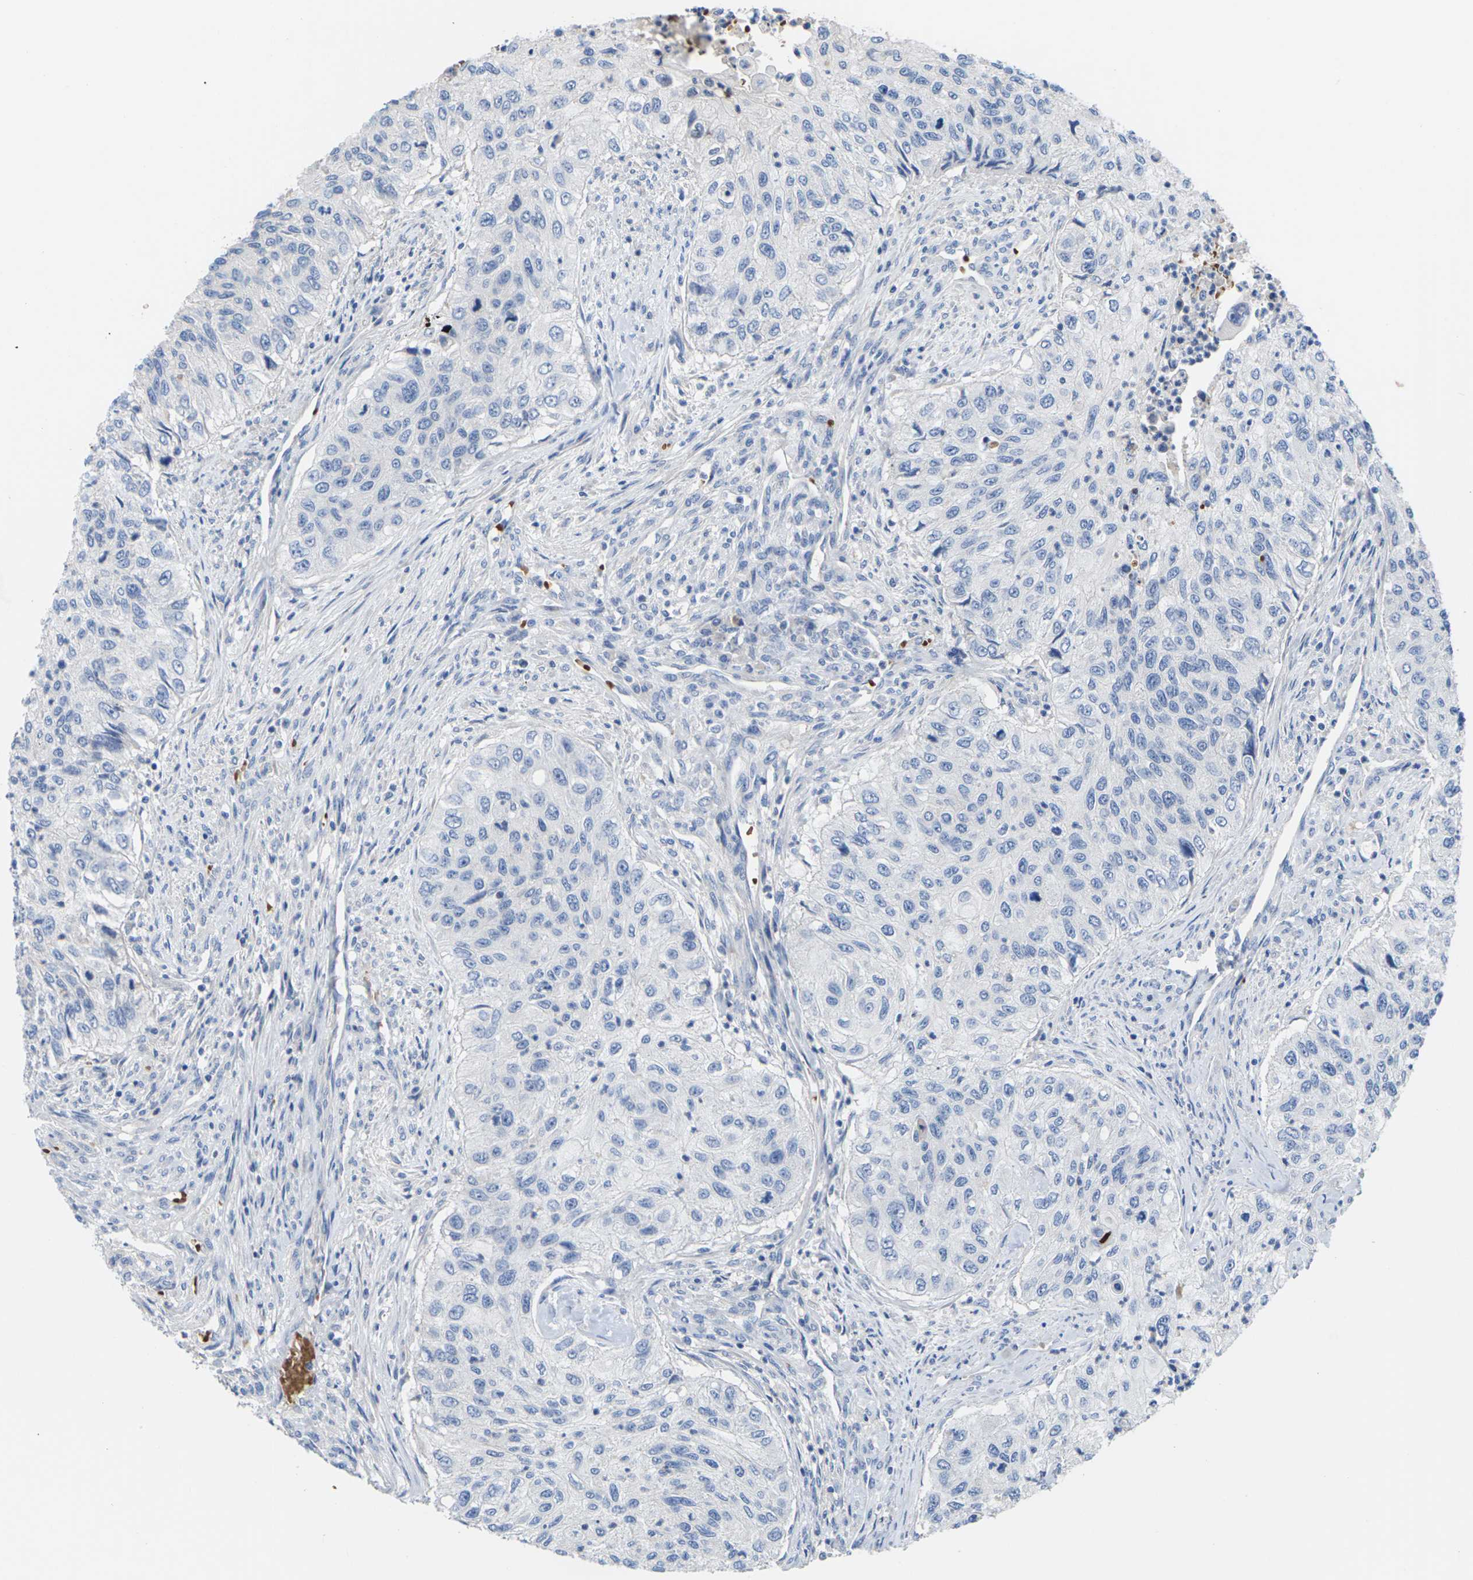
{"staining": {"intensity": "negative", "quantity": "none", "location": "none"}, "tissue": "urothelial cancer", "cell_type": "Tumor cells", "image_type": "cancer", "snomed": [{"axis": "morphology", "description": "Urothelial carcinoma, High grade"}, {"axis": "topography", "description": "Urinary bladder"}], "caption": "A high-resolution photomicrograph shows immunohistochemistry staining of urothelial cancer, which reveals no significant expression in tumor cells. (Brightfield microscopy of DAB immunohistochemistry at high magnification).", "gene": "TMCO4", "patient": {"sex": "female", "age": 60}}